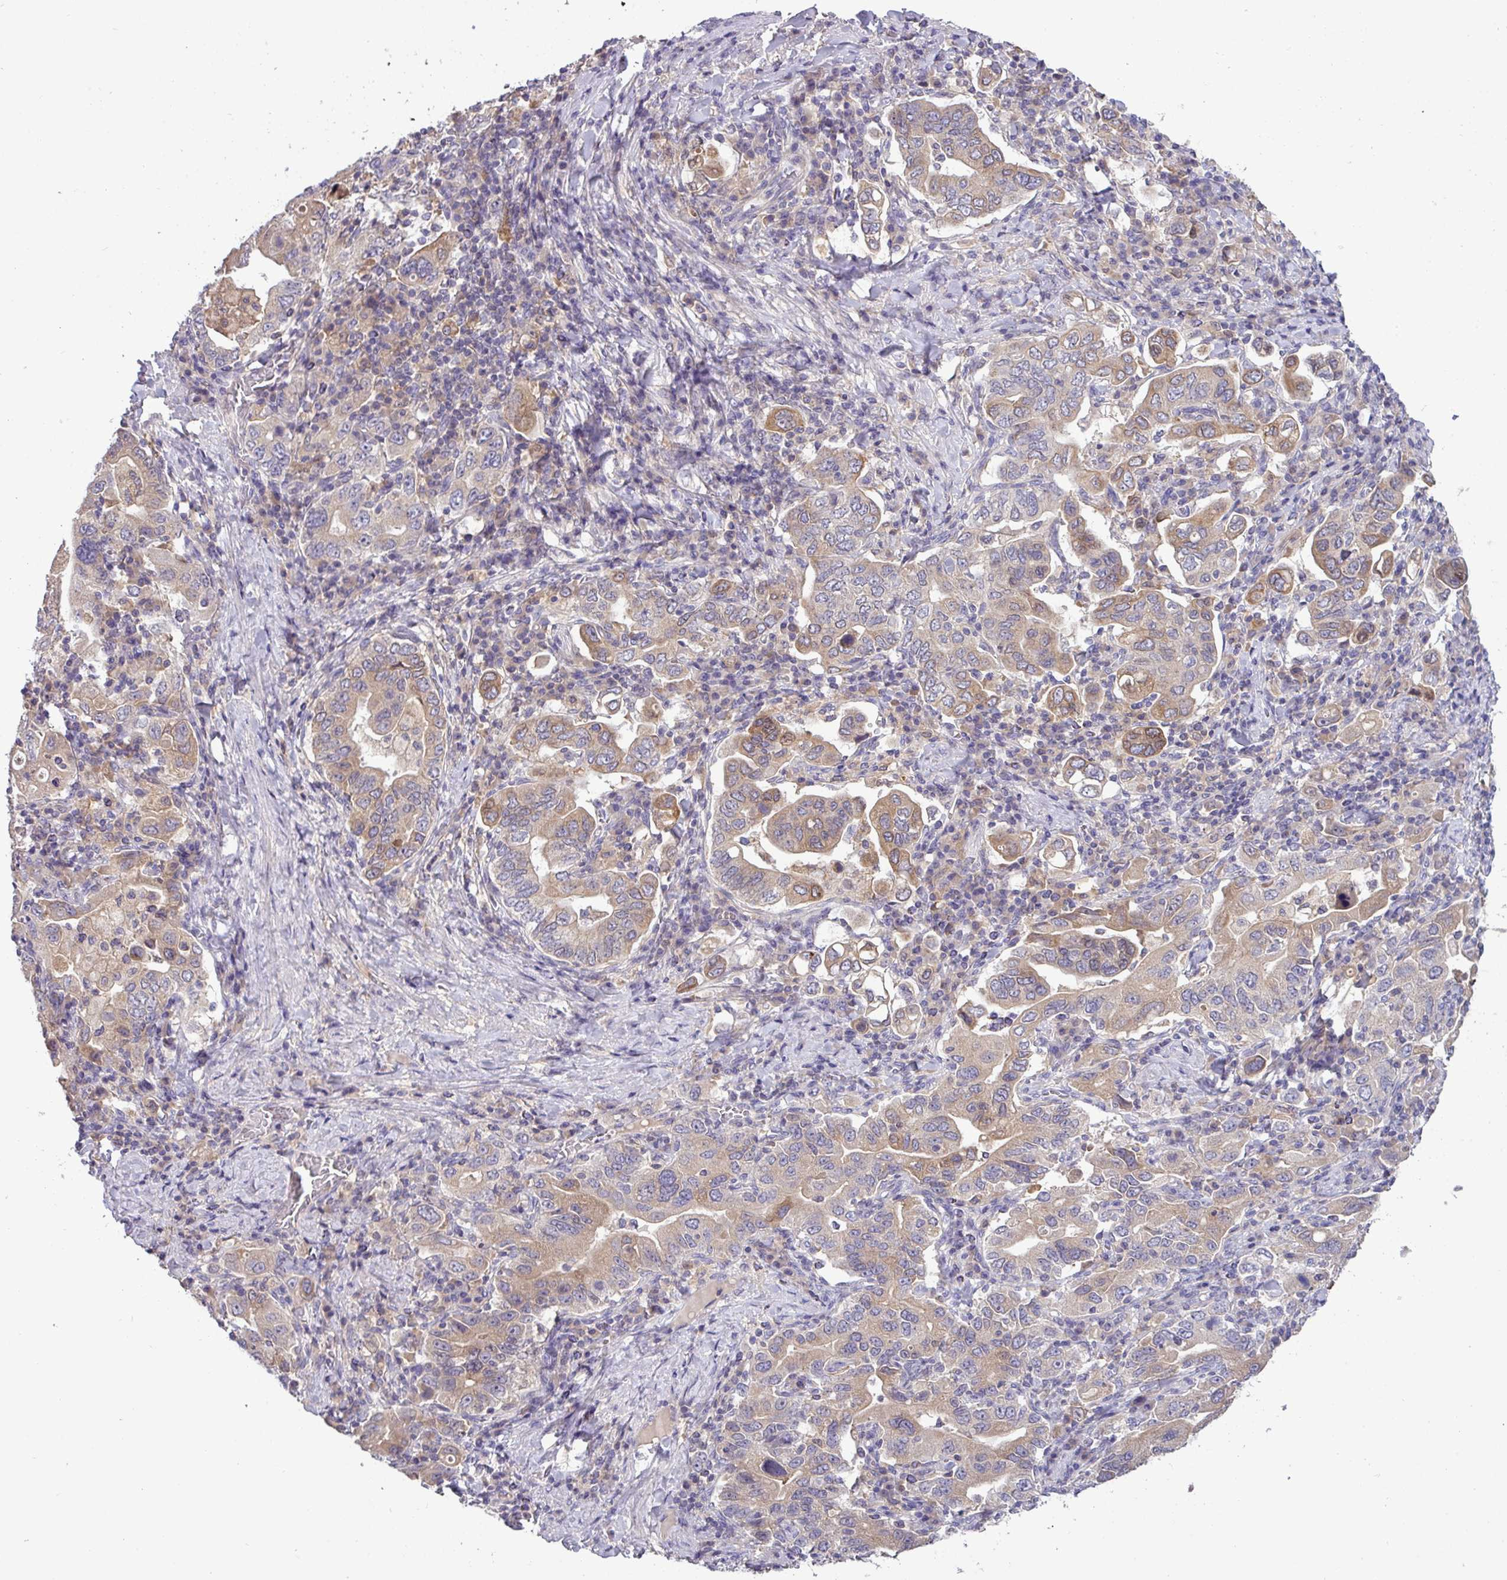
{"staining": {"intensity": "weak", "quantity": ">75%", "location": "cytoplasmic/membranous"}, "tissue": "stomach cancer", "cell_type": "Tumor cells", "image_type": "cancer", "snomed": [{"axis": "morphology", "description": "Adenocarcinoma, NOS"}, {"axis": "topography", "description": "Stomach, upper"}, {"axis": "topography", "description": "Stomach"}], "caption": "Adenocarcinoma (stomach) stained with a brown dye demonstrates weak cytoplasmic/membranous positive staining in approximately >75% of tumor cells.", "gene": "TMEM62", "patient": {"sex": "male", "age": 62}}